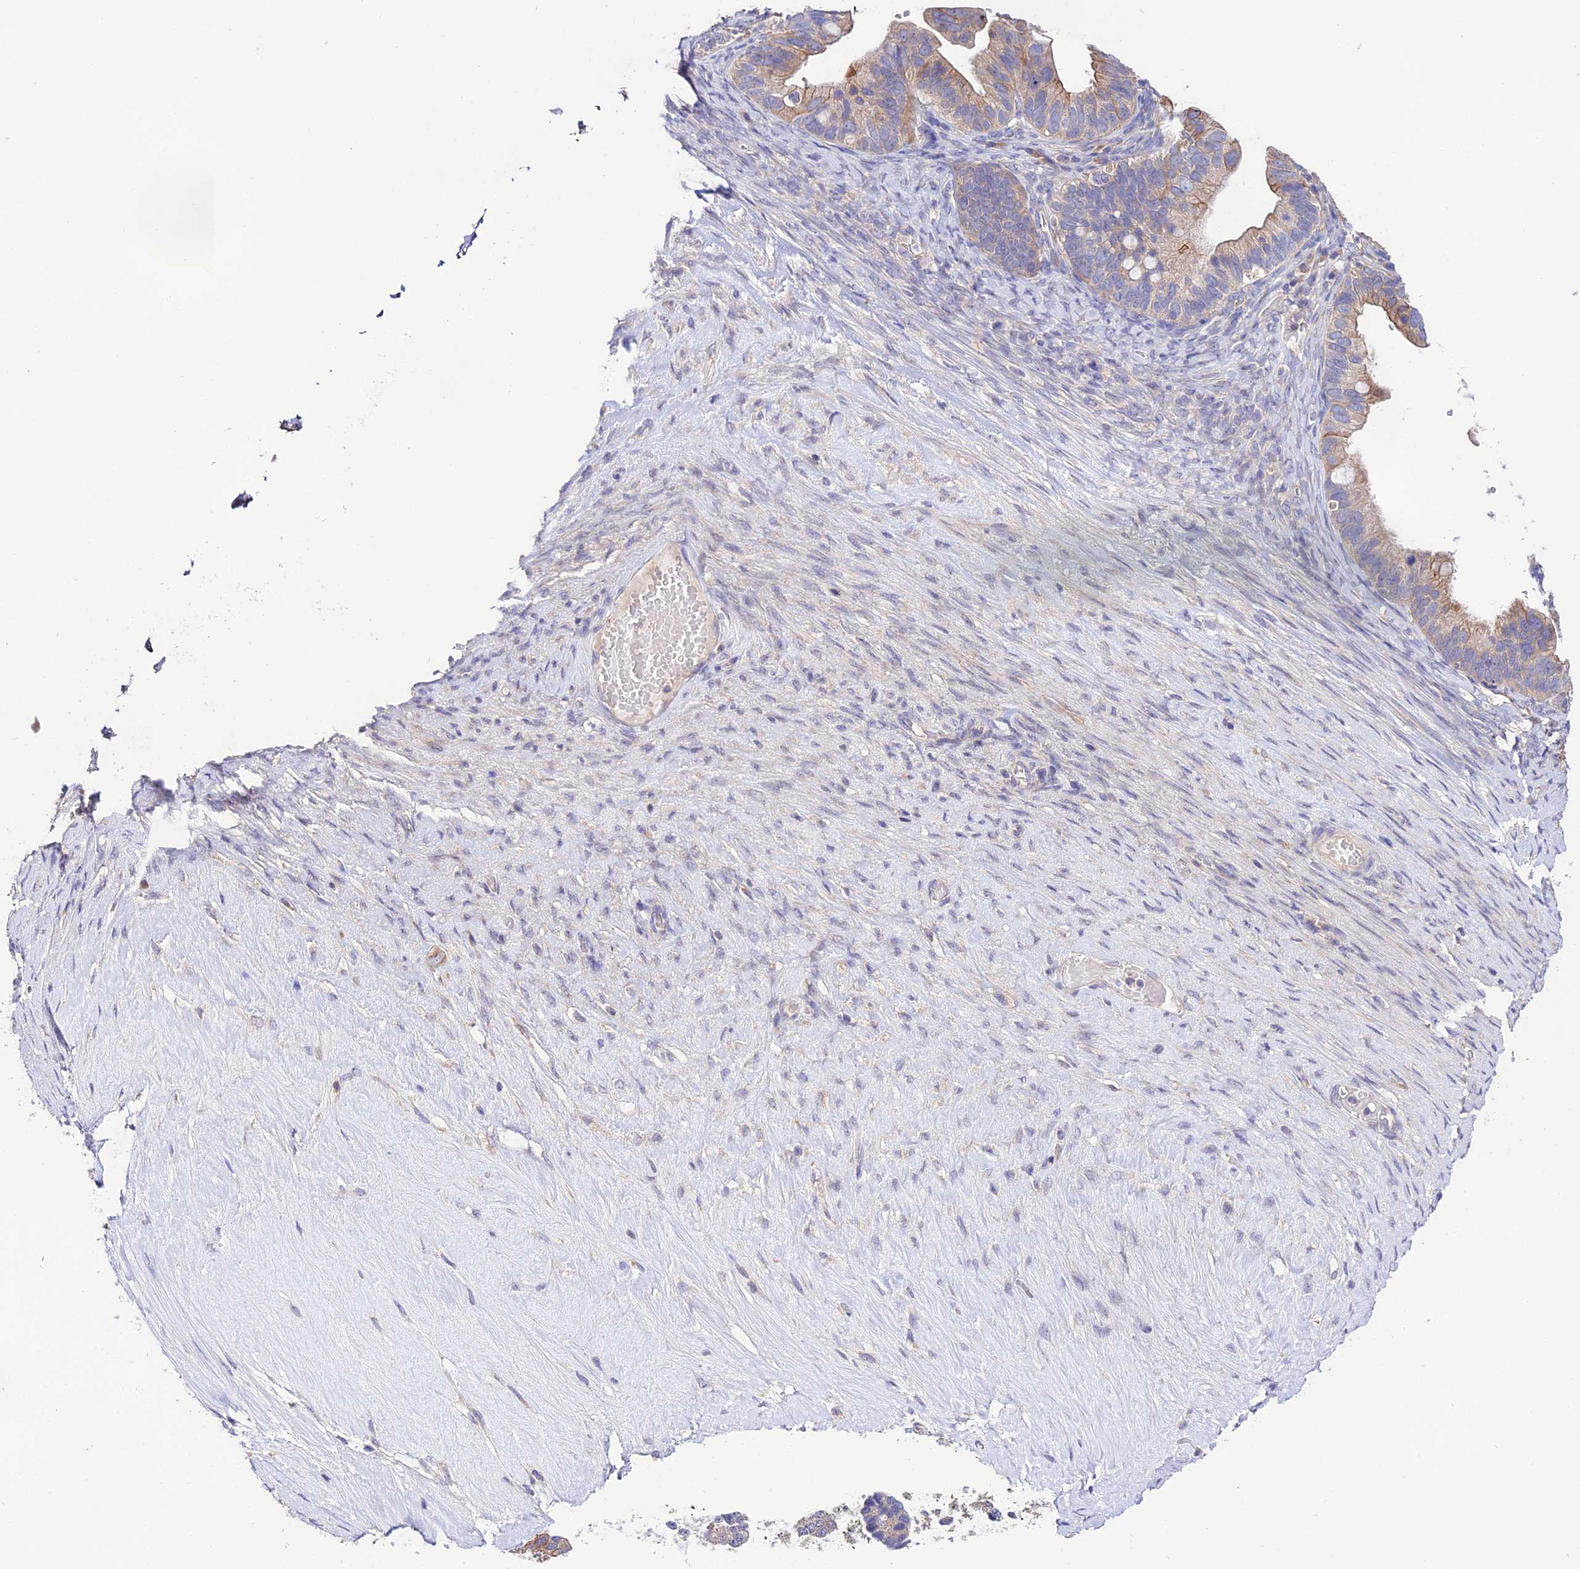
{"staining": {"intensity": "moderate", "quantity": "25%-75%", "location": "cytoplasmic/membranous"}, "tissue": "ovarian cancer", "cell_type": "Tumor cells", "image_type": "cancer", "snomed": [{"axis": "morphology", "description": "Cystadenocarcinoma, serous, NOS"}, {"axis": "topography", "description": "Ovary"}], "caption": "Approximately 25%-75% of tumor cells in serous cystadenocarcinoma (ovarian) exhibit moderate cytoplasmic/membranous protein expression as visualized by brown immunohistochemical staining.", "gene": "BRME1", "patient": {"sex": "female", "age": 56}}